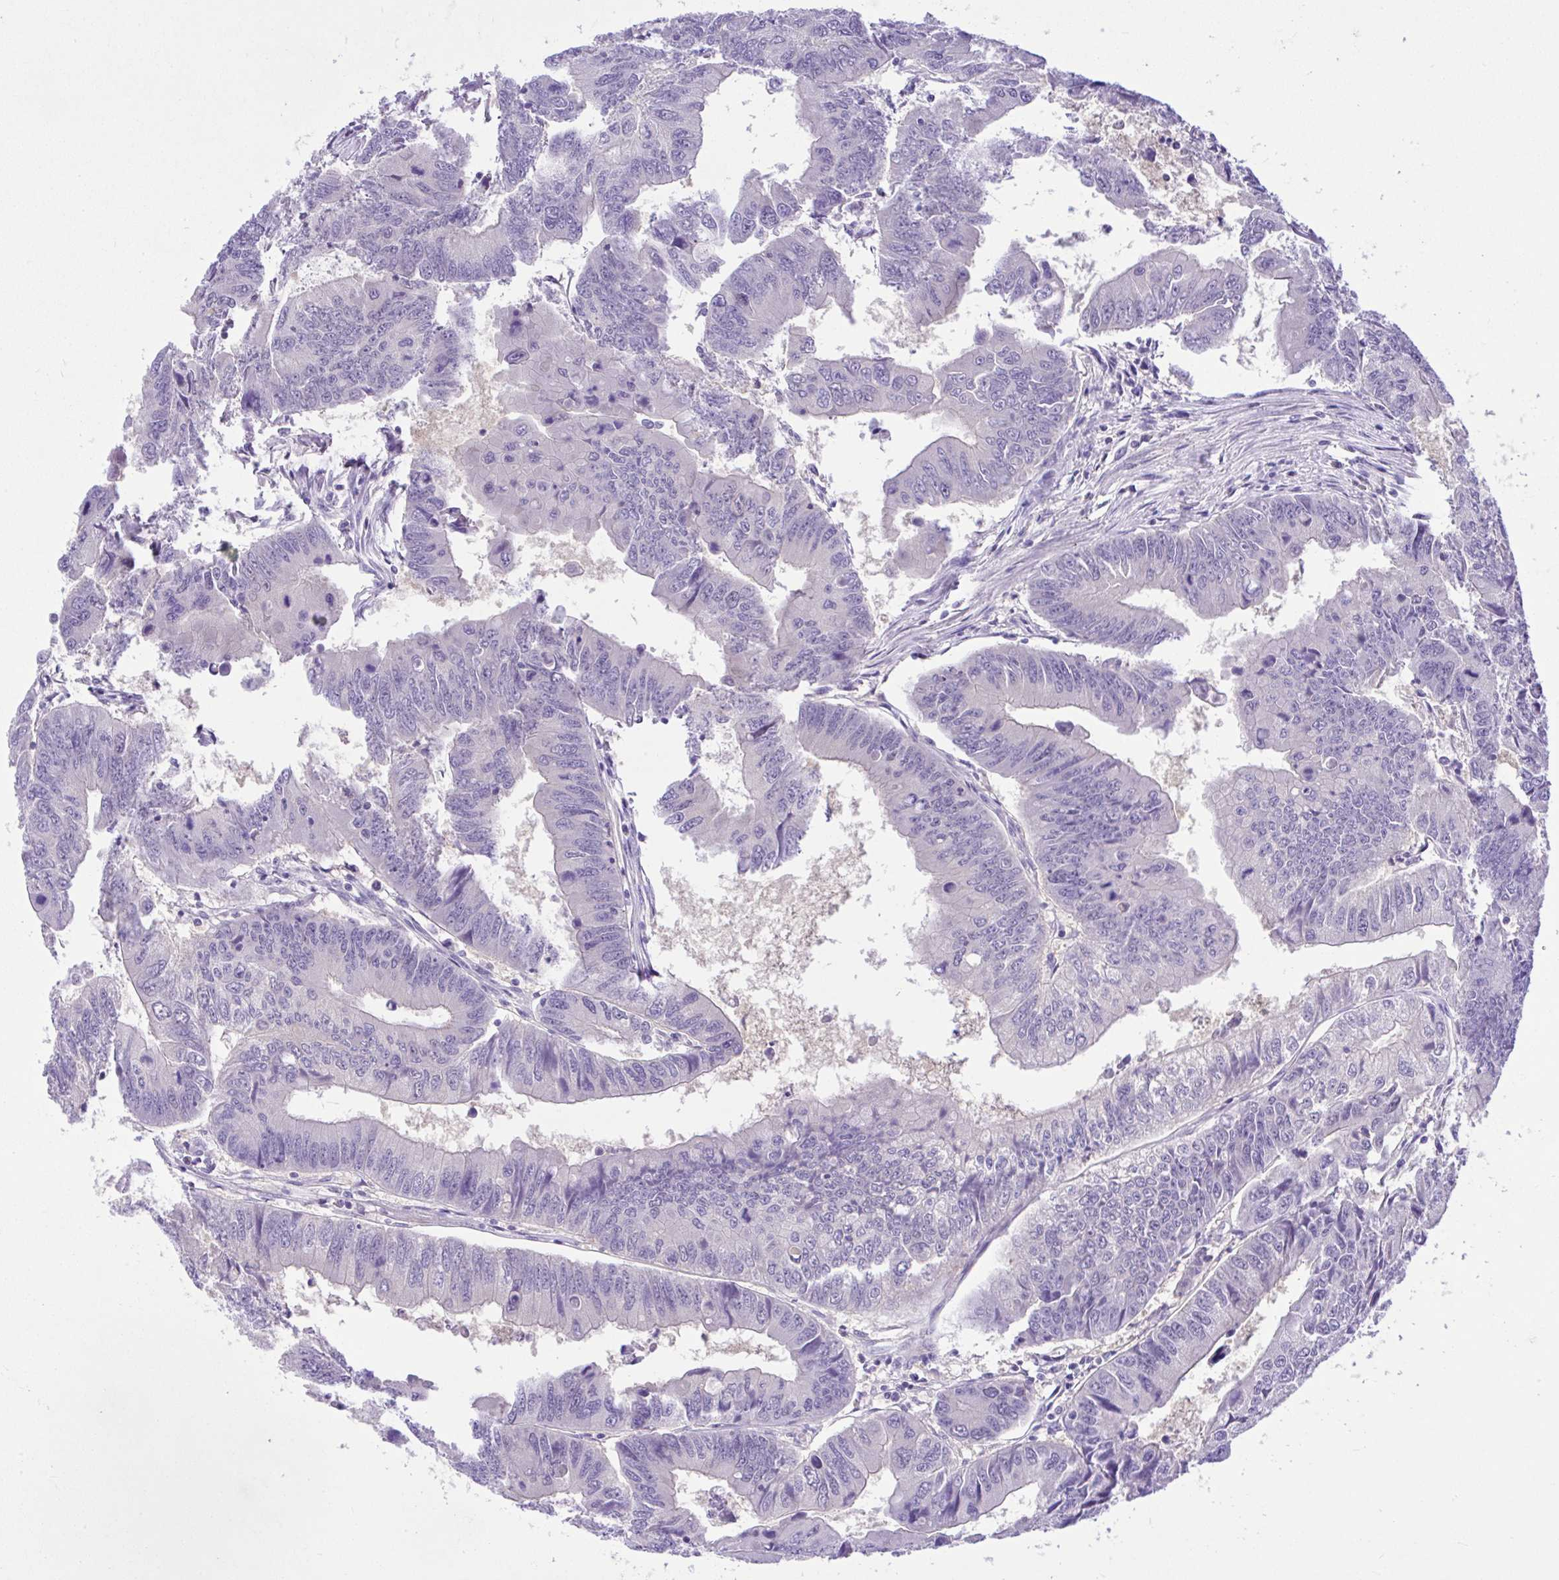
{"staining": {"intensity": "negative", "quantity": "none", "location": "none"}, "tissue": "colorectal cancer", "cell_type": "Tumor cells", "image_type": "cancer", "snomed": [{"axis": "morphology", "description": "Adenocarcinoma, NOS"}, {"axis": "topography", "description": "Colon"}], "caption": "This histopathology image is of colorectal cancer (adenocarcinoma) stained with IHC to label a protein in brown with the nuclei are counter-stained blue. There is no positivity in tumor cells.", "gene": "ANO4", "patient": {"sex": "male", "age": 53}}